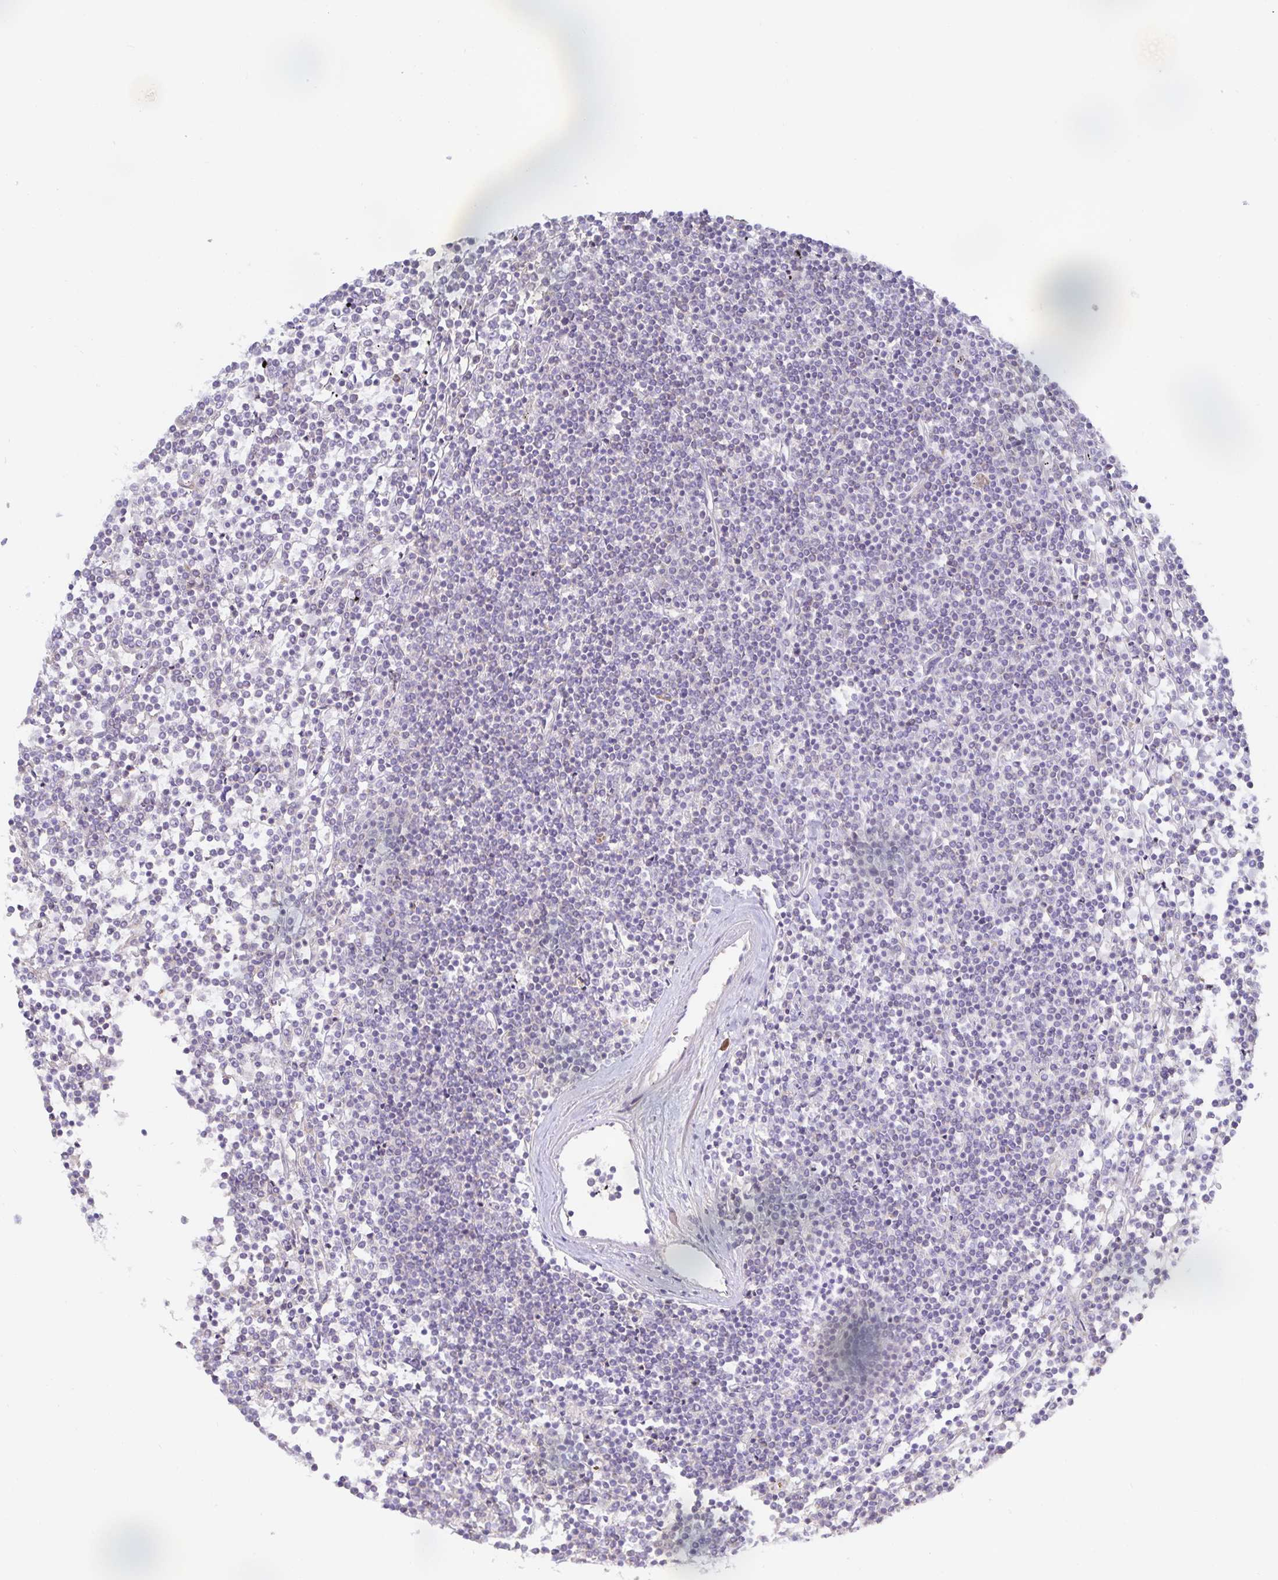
{"staining": {"intensity": "negative", "quantity": "none", "location": "none"}, "tissue": "lymphoma", "cell_type": "Tumor cells", "image_type": "cancer", "snomed": [{"axis": "morphology", "description": "Malignant lymphoma, non-Hodgkin's type, Low grade"}, {"axis": "topography", "description": "Spleen"}], "caption": "Image shows no protein expression in tumor cells of lymphoma tissue.", "gene": "METTL22", "patient": {"sex": "female", "age": 19}}